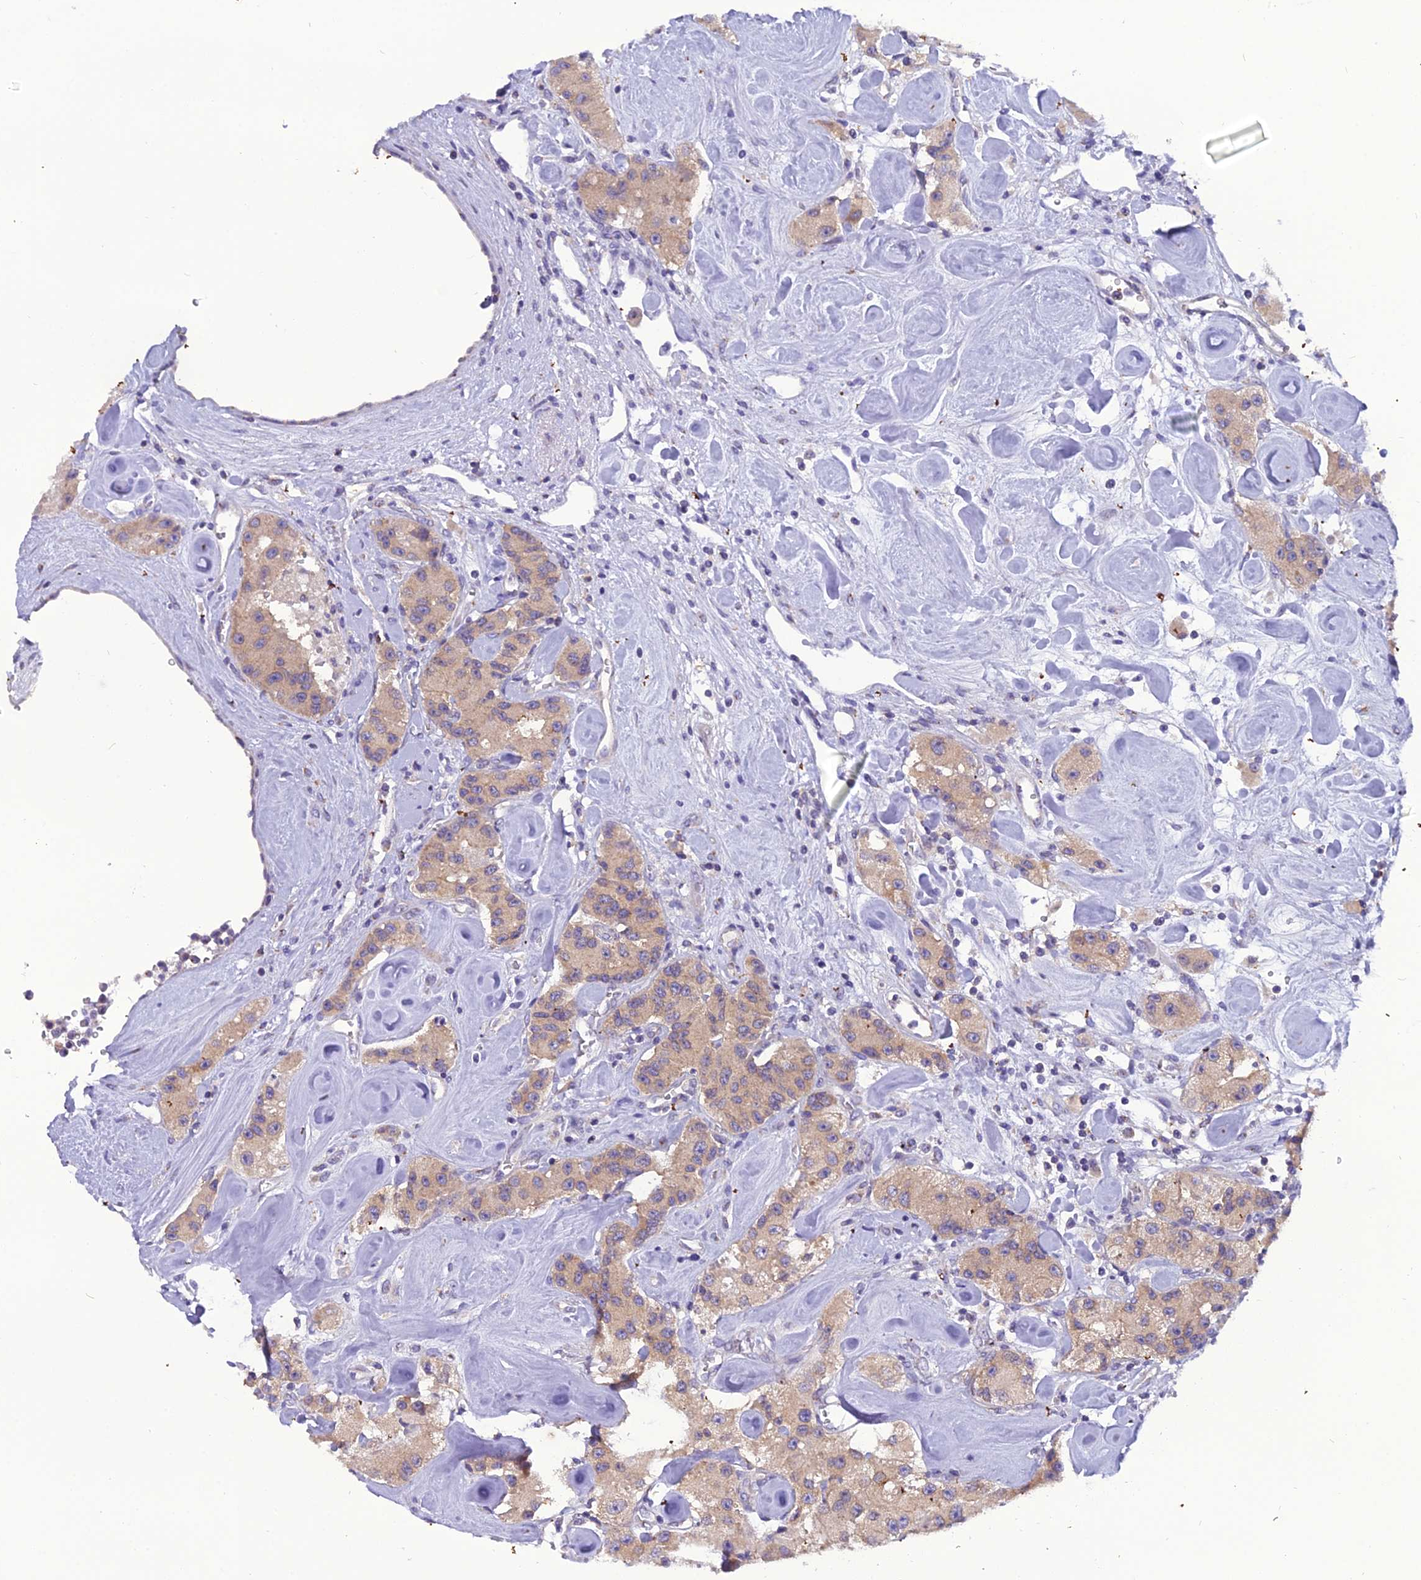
{"staining": {"intensity": "weak", "quantity": ">75%", "location": "cytoplasmic/membranous"}, "tissue": "carcinoid", "cell_type": "Tumor cells", "image_type": "cancer", "snomed": [{"axis": "morphology", "description": "Carcinoid, malignant, NOS"}, {"axis": "topography", "description": "Pancreas"}], "caption": "The histopathology image shows immunohistochemical staining of malignant carcinoid. There is weak cytoplasmic/membranous staining is identified in about >75% of tumor cells.", "gene": "GOLPH3", "patient": {"sex": "male", "age": 41}}